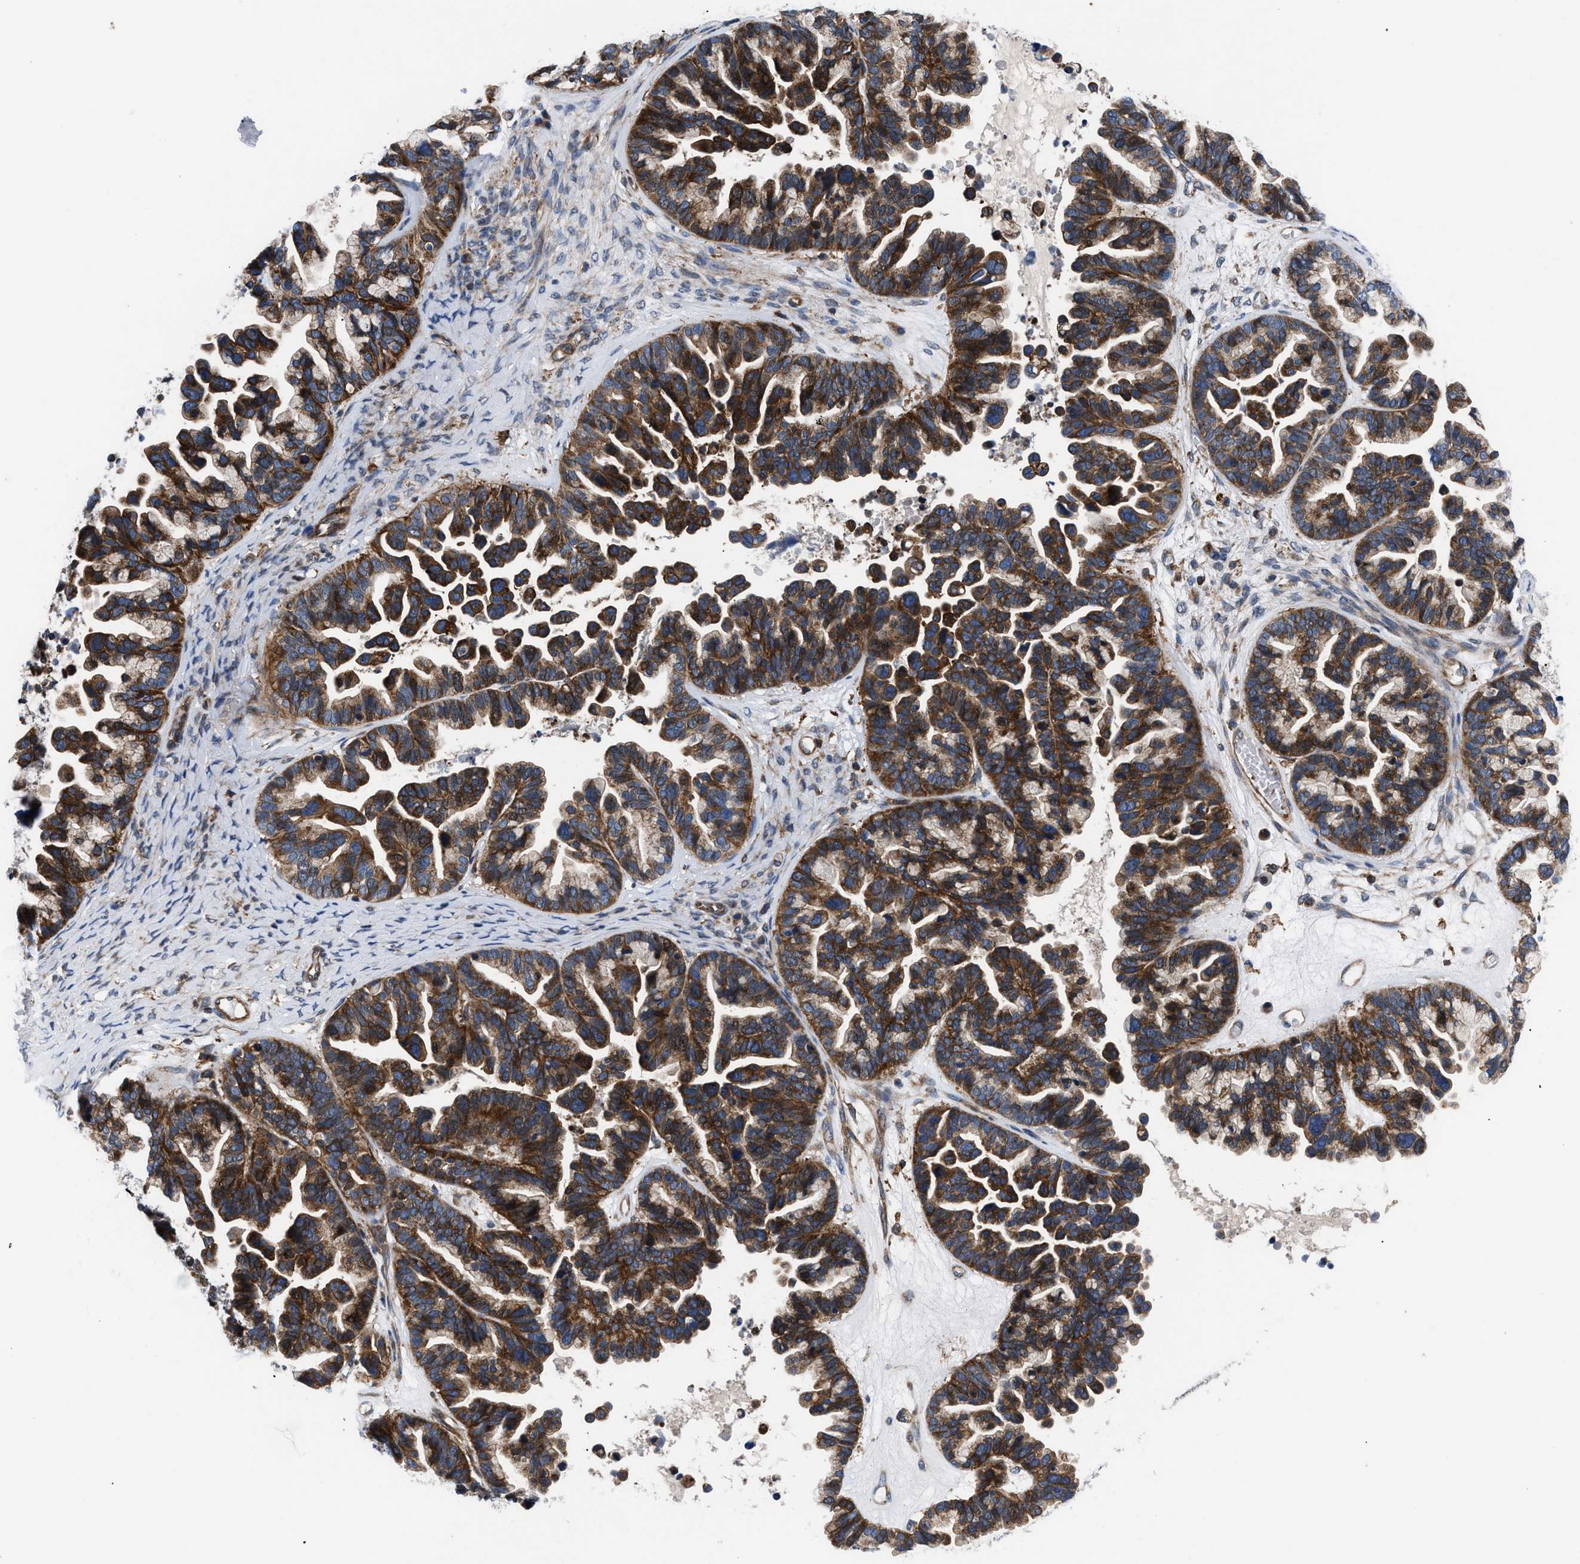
{"staining": {"intensity": "strong", "quantity": ">75%", "location": "cytoplasmic/membranous"}, "tissue": "ovarian cancer", "cell_type": "Tumor cells", "image_type": "cancer", "snomed": [{"axis": "morphology", "description": "Cystadenocarcinoma, serous, NOS"}, {"axis": "topography", "description": "Ovary"}], "caption": "Protein analysis of ovarian cancer (serous cystadenocarcinoma) tissue reveals strong cytoplasmic/membranous staining in about >75% of tumor cells. Immunohistochemistry stains the protein of interest in brown and the nuclei are stained blue.", "gene": "SPAST", "patient": {"sex": "female", "age": 56}}